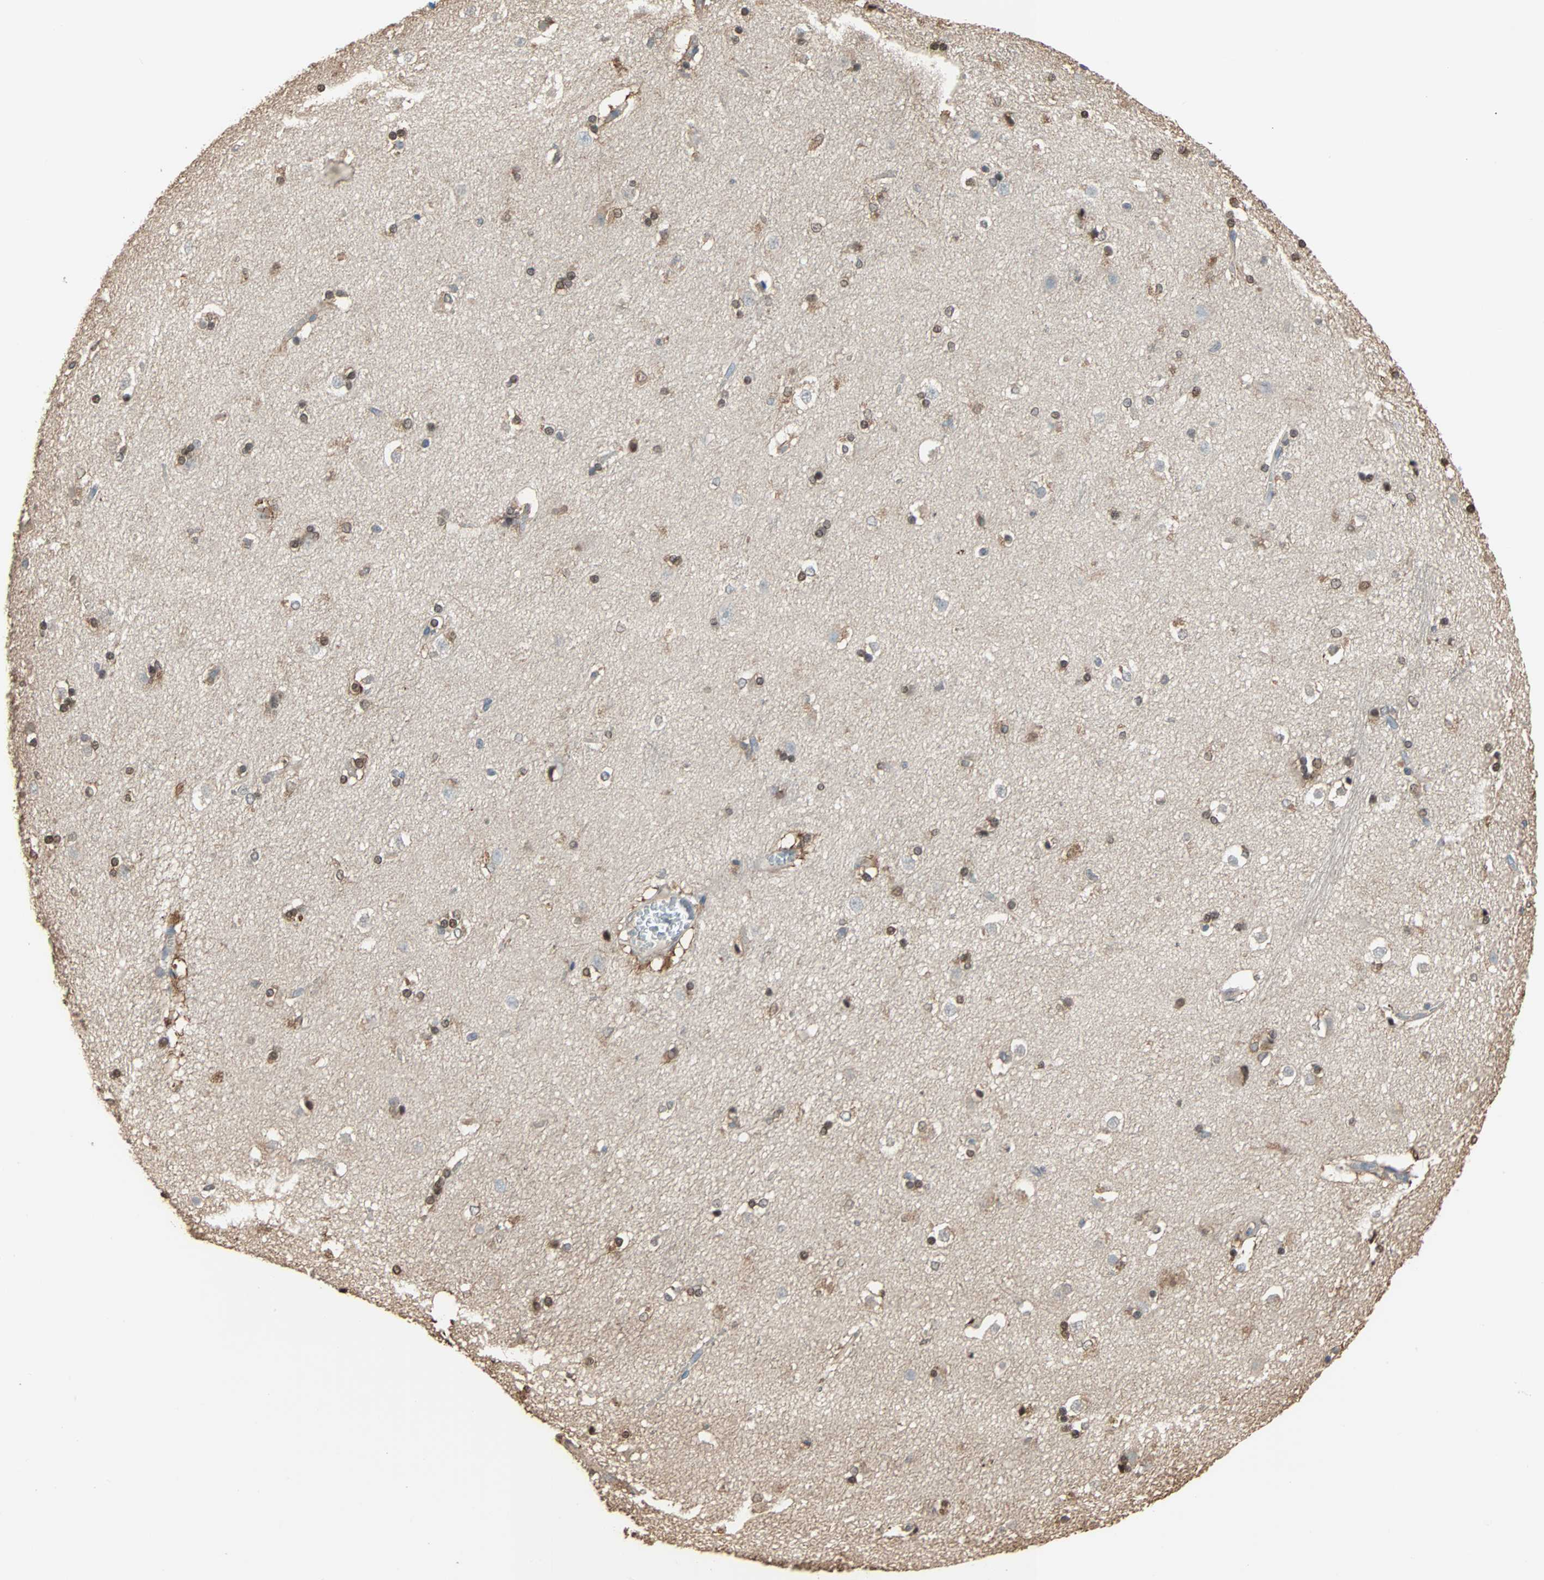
{"staining": {"intensity": "moderate", "quantity": ">75%", "location": "cytoplasmic/membranous,nuclear"}, "tissue": "caudate", "cell_type": "Glial cells", "image_type": "normal", "snomed": [{"axis": "morphology", "description": "Normal tissue, NOS"}, {"axis": "topography", "description": "Lateral ventricle wall"}], "caption": "Glial cells exhibit medium levels of moderate cytoplasmic/membranous,nuclear positivity in approximately >75% of cells in unremarkable human caudate.", "gene": "PRDX1", "patient": {"sex": "female", "age": 19}}